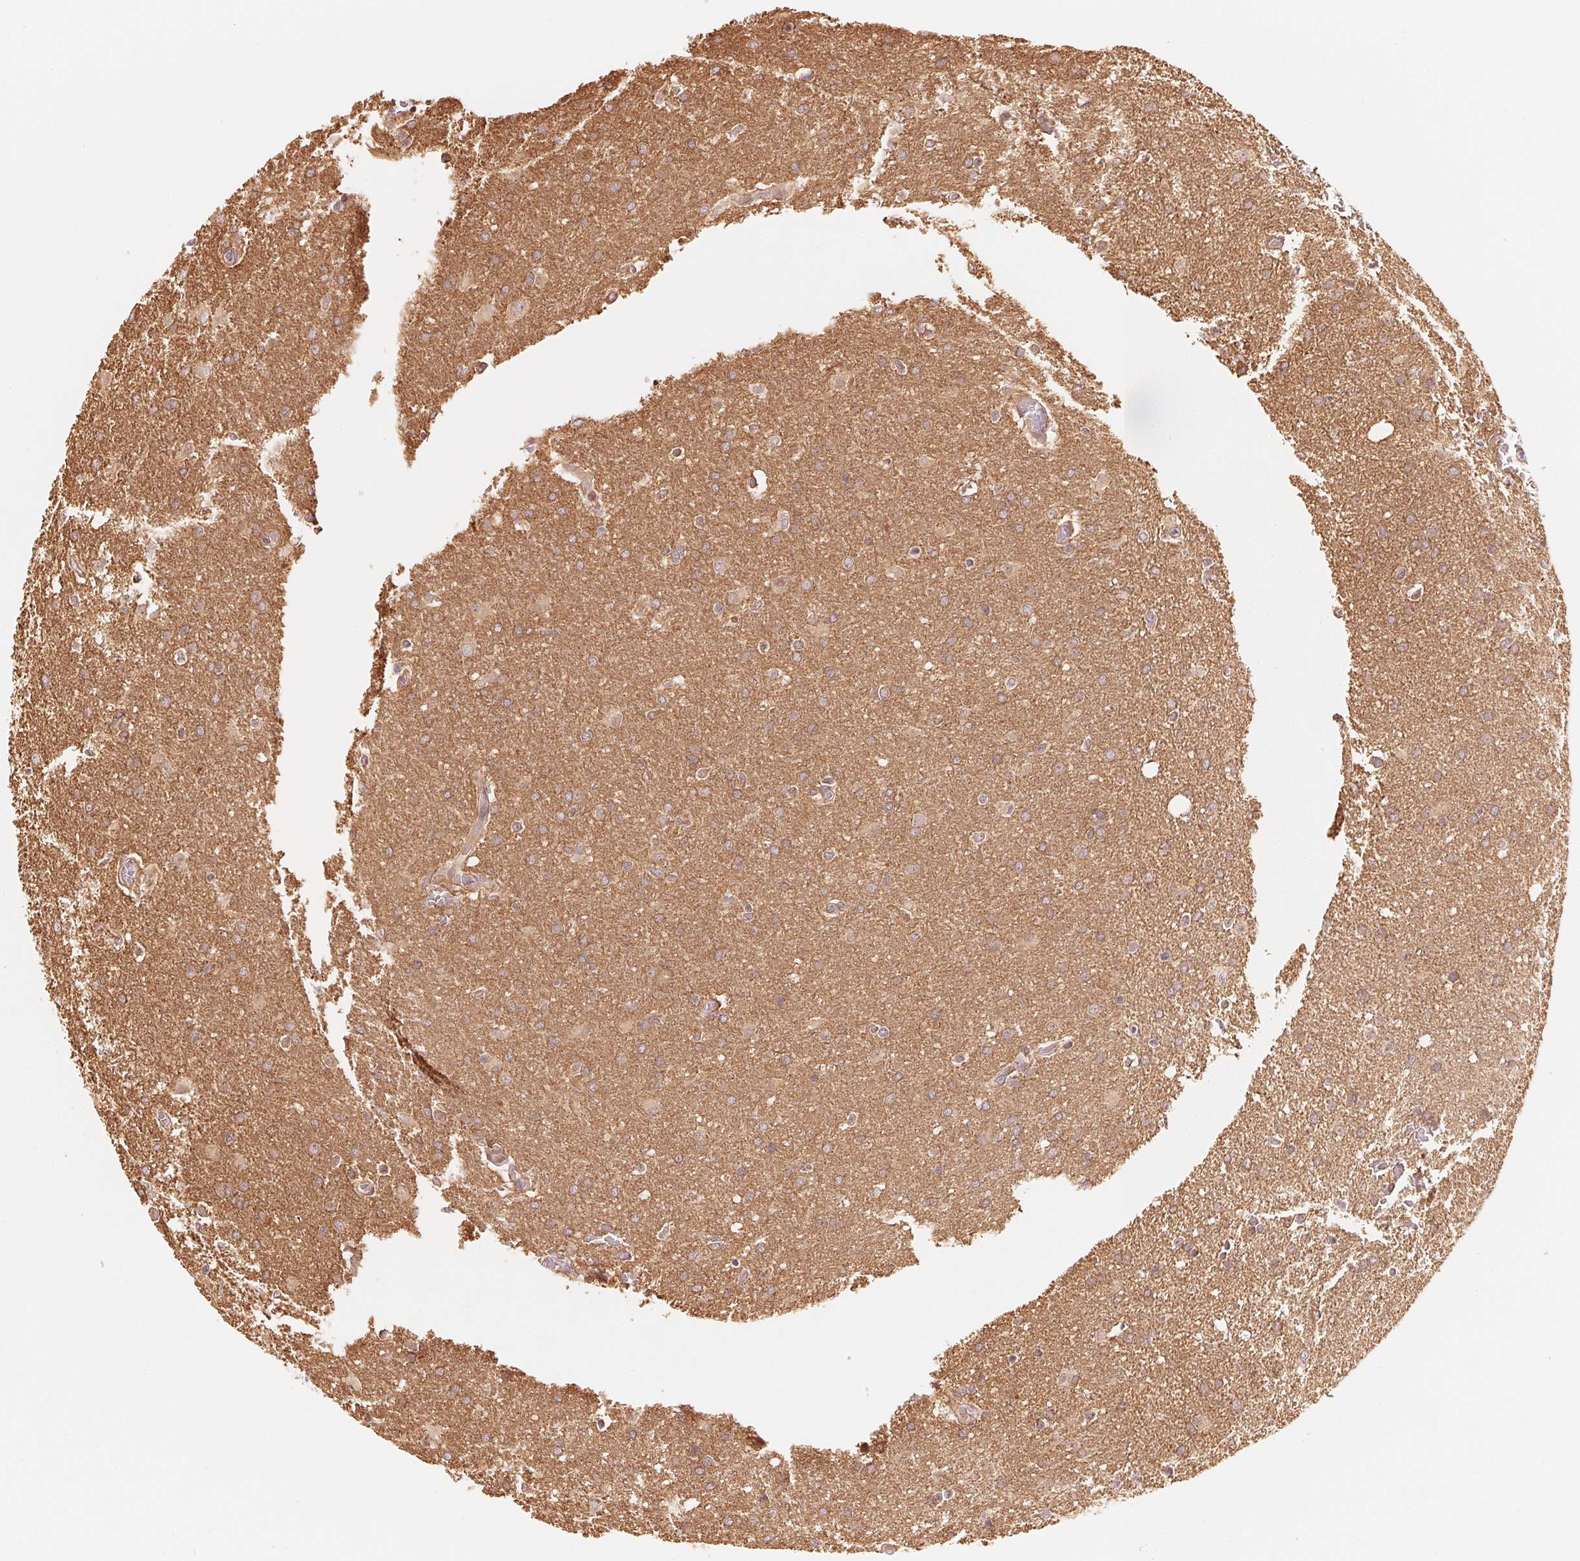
{"staining": {"intensity": "moderate", "quantity": ">75%", "location": "cytoplasmic/membranous"}, "tissue": "glioma", "cell_type": "Tumor cells", "image_type": "cancer", "snomed": [{"axis": "morphology", "description": "Glioma, malignant, High grade"}, {"axis": "topography", "description": "Brain"}], "caption": "IHC of human malignant glioma (high-grade) shows medium levels of moderate cytoplasmic/membranous expression in about >75% of tumor cells. The staining is performed using DAB (3,3'-diaminobenzidine) brown chromogen to label protein expression. The nuclei are counter-stained blue using hematoxylin.", "gene": "PRKN", "patient": {"sex": "male", "age": 68}}